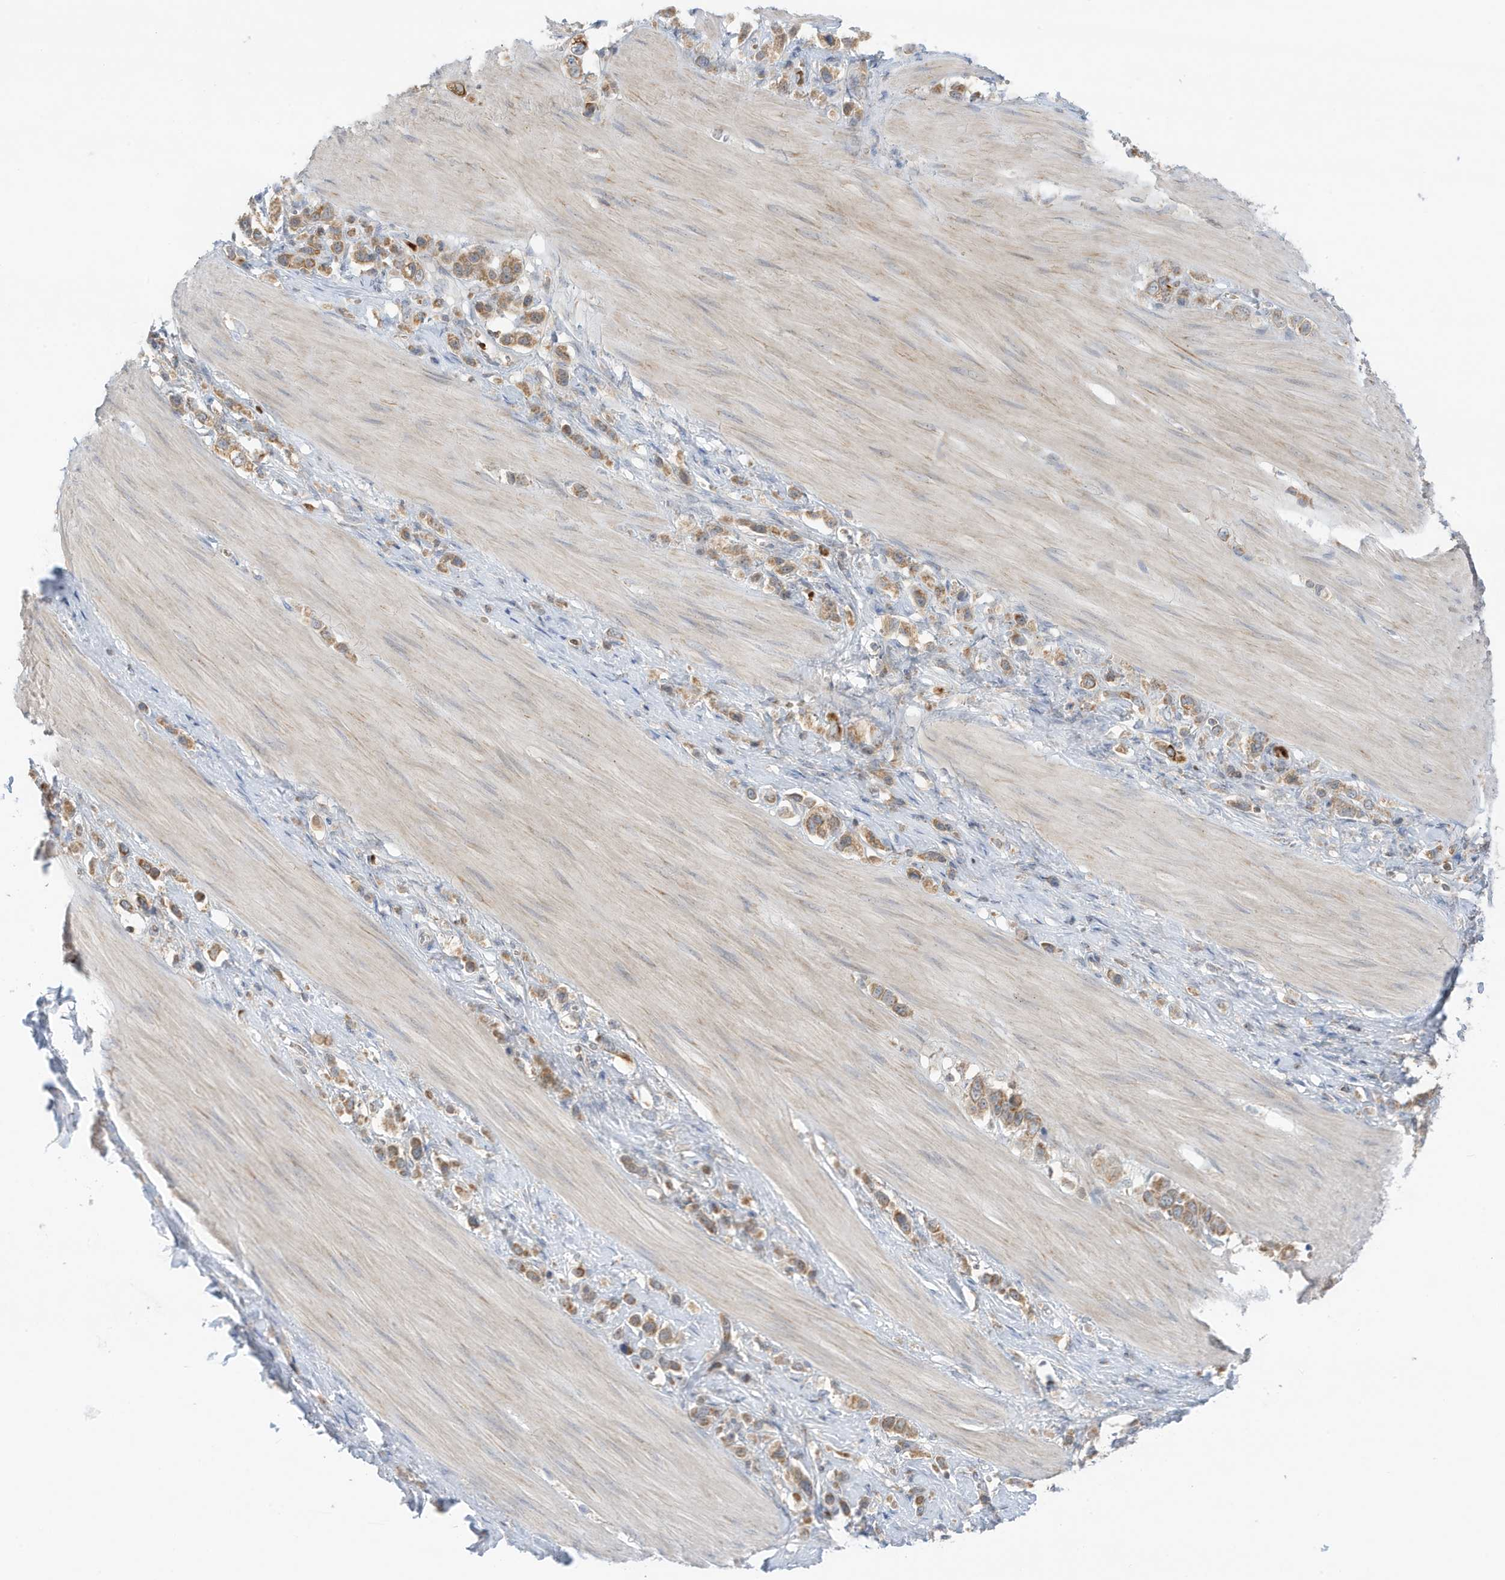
{"staining": {"intensity": "moderate", "quantity": ">75%", "location": "cytoplasmic/membranous"}, "tissue": "stomach cancer", "cell_type": "Tumor cells", "image_type": "cancer", "snomed": [{"axis": "morphology", "description": "Adenocarcinoma, NOS"}, {"axis": "topography", "description": "Stomach"}], "caption": "This photomicrograph exhibits stomach adenocarcinoma stained with IHC to label a protein in brown. The cytoplasmic/membranous of tumor cells show moderate positivity for the protein. Nuclei are counter-stained blue.", "gene": "NPPC", "patient": {"sex": "female", "age": 65}}